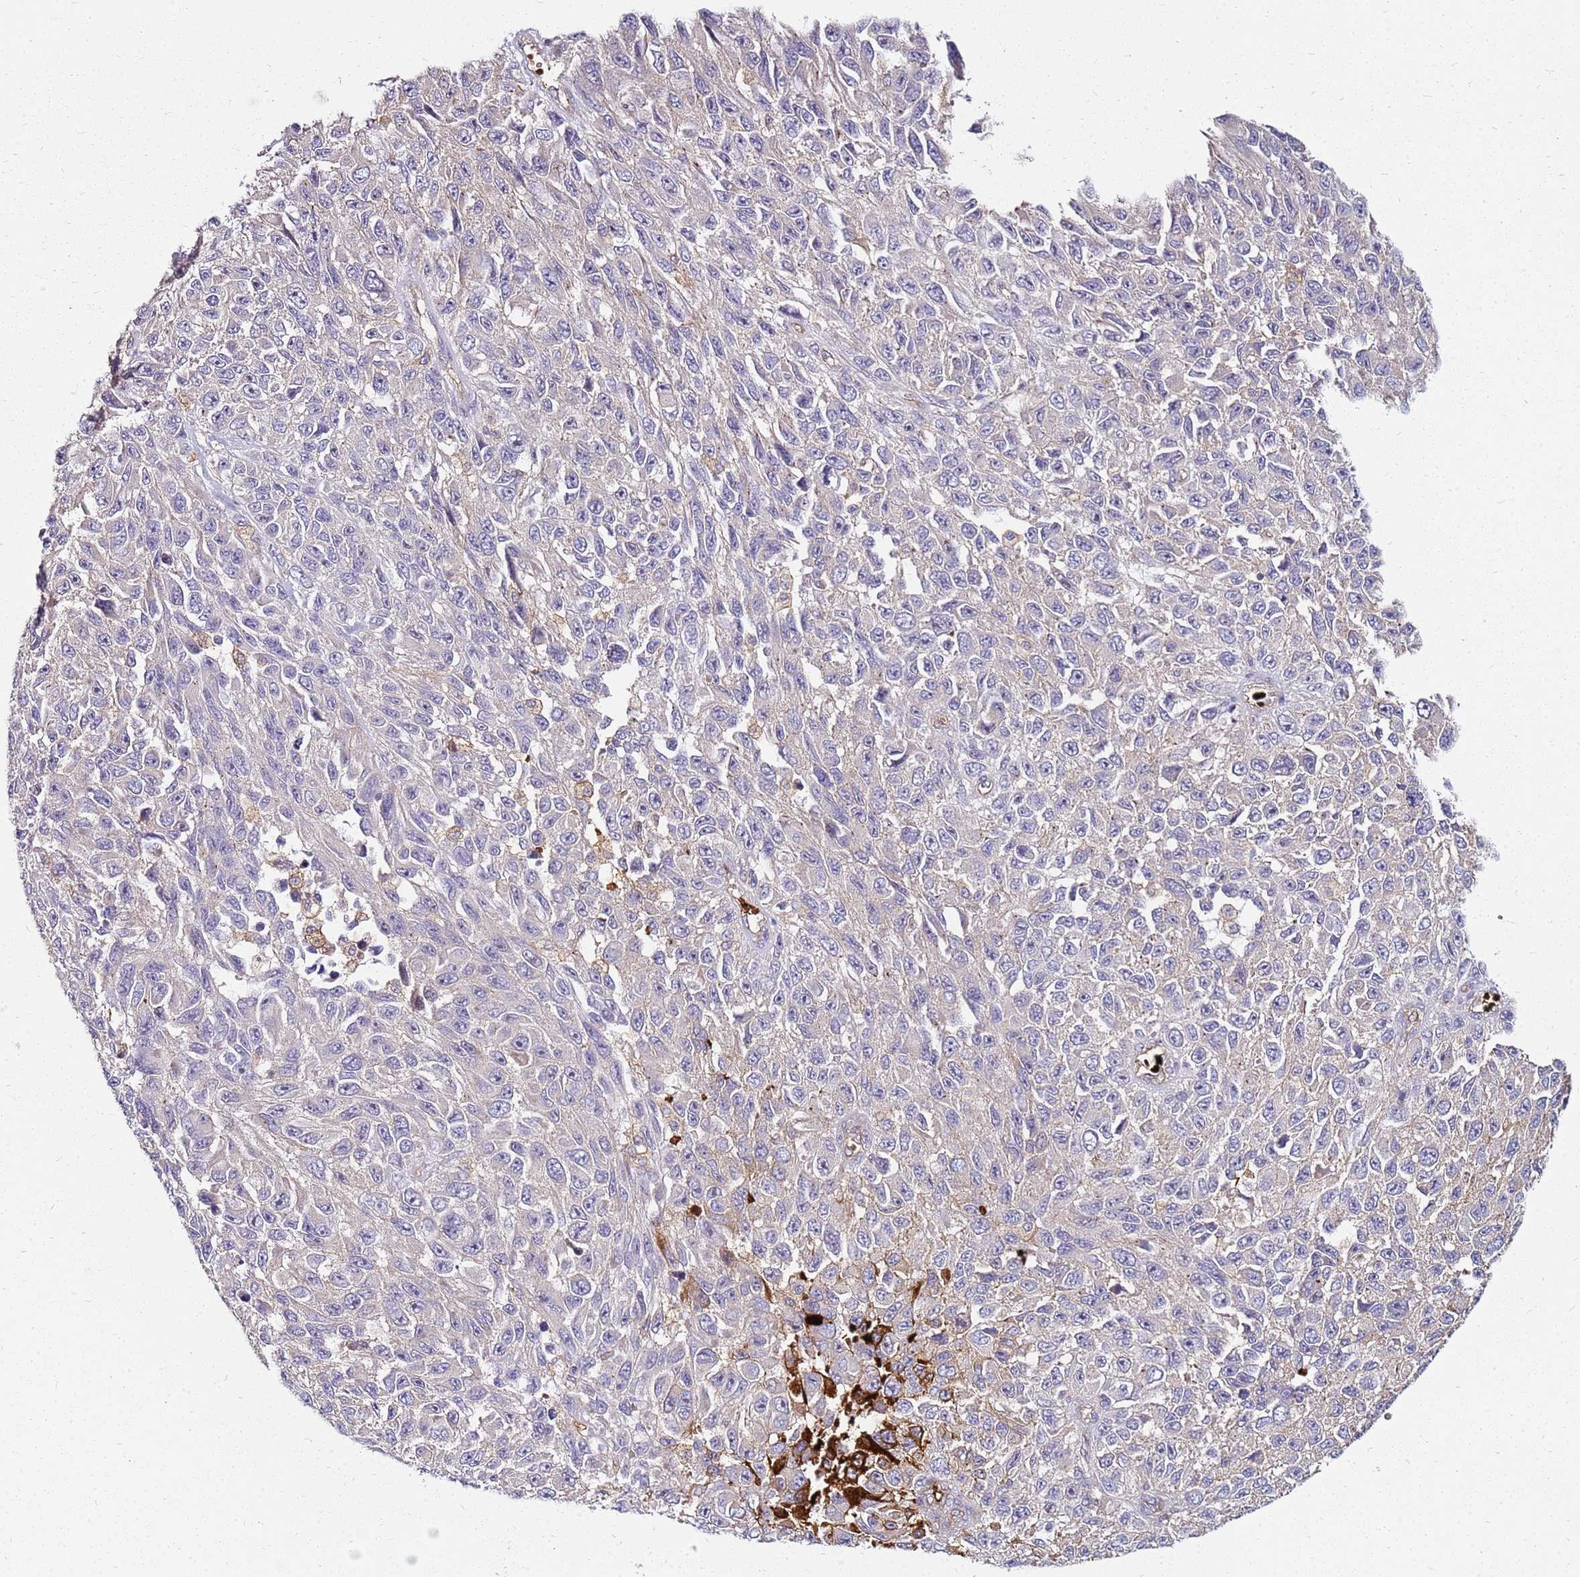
{"staining": {"intensity": "negative", "quantity": "none", "location": "none"}, "tissue": "melanoma", "cell_type": "Tumor cells", "image_type": "cancer", "snomed": [{"axis": "morphology", "description": "Normal tissue, NOS"}, {"axis": "morphology", "description": "Malignant melanoma, NOS"}, {"axis": "topography", "description": "Skin"}], "caption": "Protein analysis of malignant melanoma reveals no significant positivity in tumor cells. Nuclei are stained in blue.", "gene": "RNF11", "patient": {"sex": "female", "age": 96}}